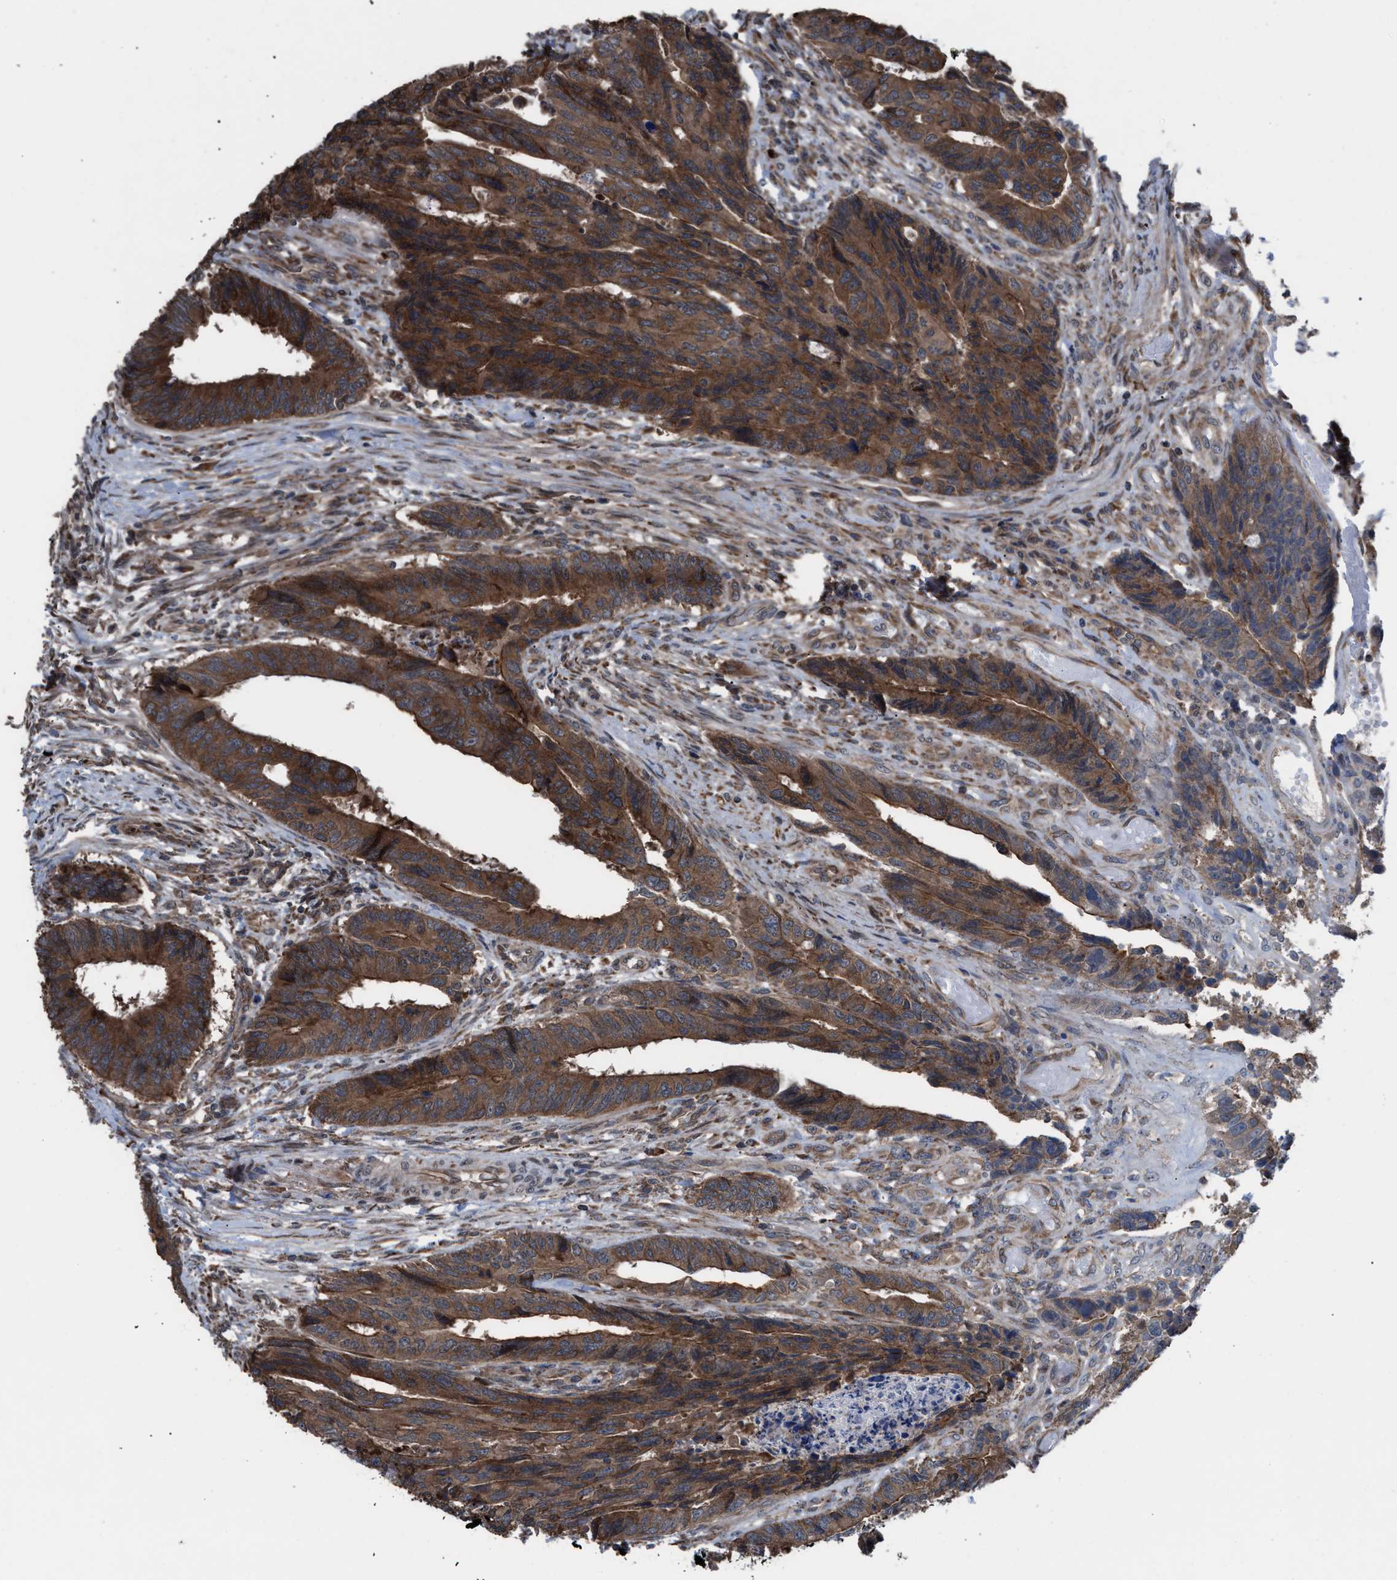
{"staining": {"intensity": "strong", "quantity": ">75%", "location": "cytoplasmic/membranous"}, "tissue": "colorectal cancer", "cell_type": "Tumor cells", "image_type": "cancer", "snomed": [{"axis": "morphology", "description": "Adenocarcinoma, NOS"}, {"axis": "topography", "description": "Rectum"}], "caption": "Tumor cells reveal high levels of strong cytoplasmic/membranous positivity in approximately >75% of cells in colorectal cancer (adenocarcinoma). (IHC, brightfield microscopy, high magnification).", "gene": "TP53BP2", "patient": {"sex": "male", "age": 84}}